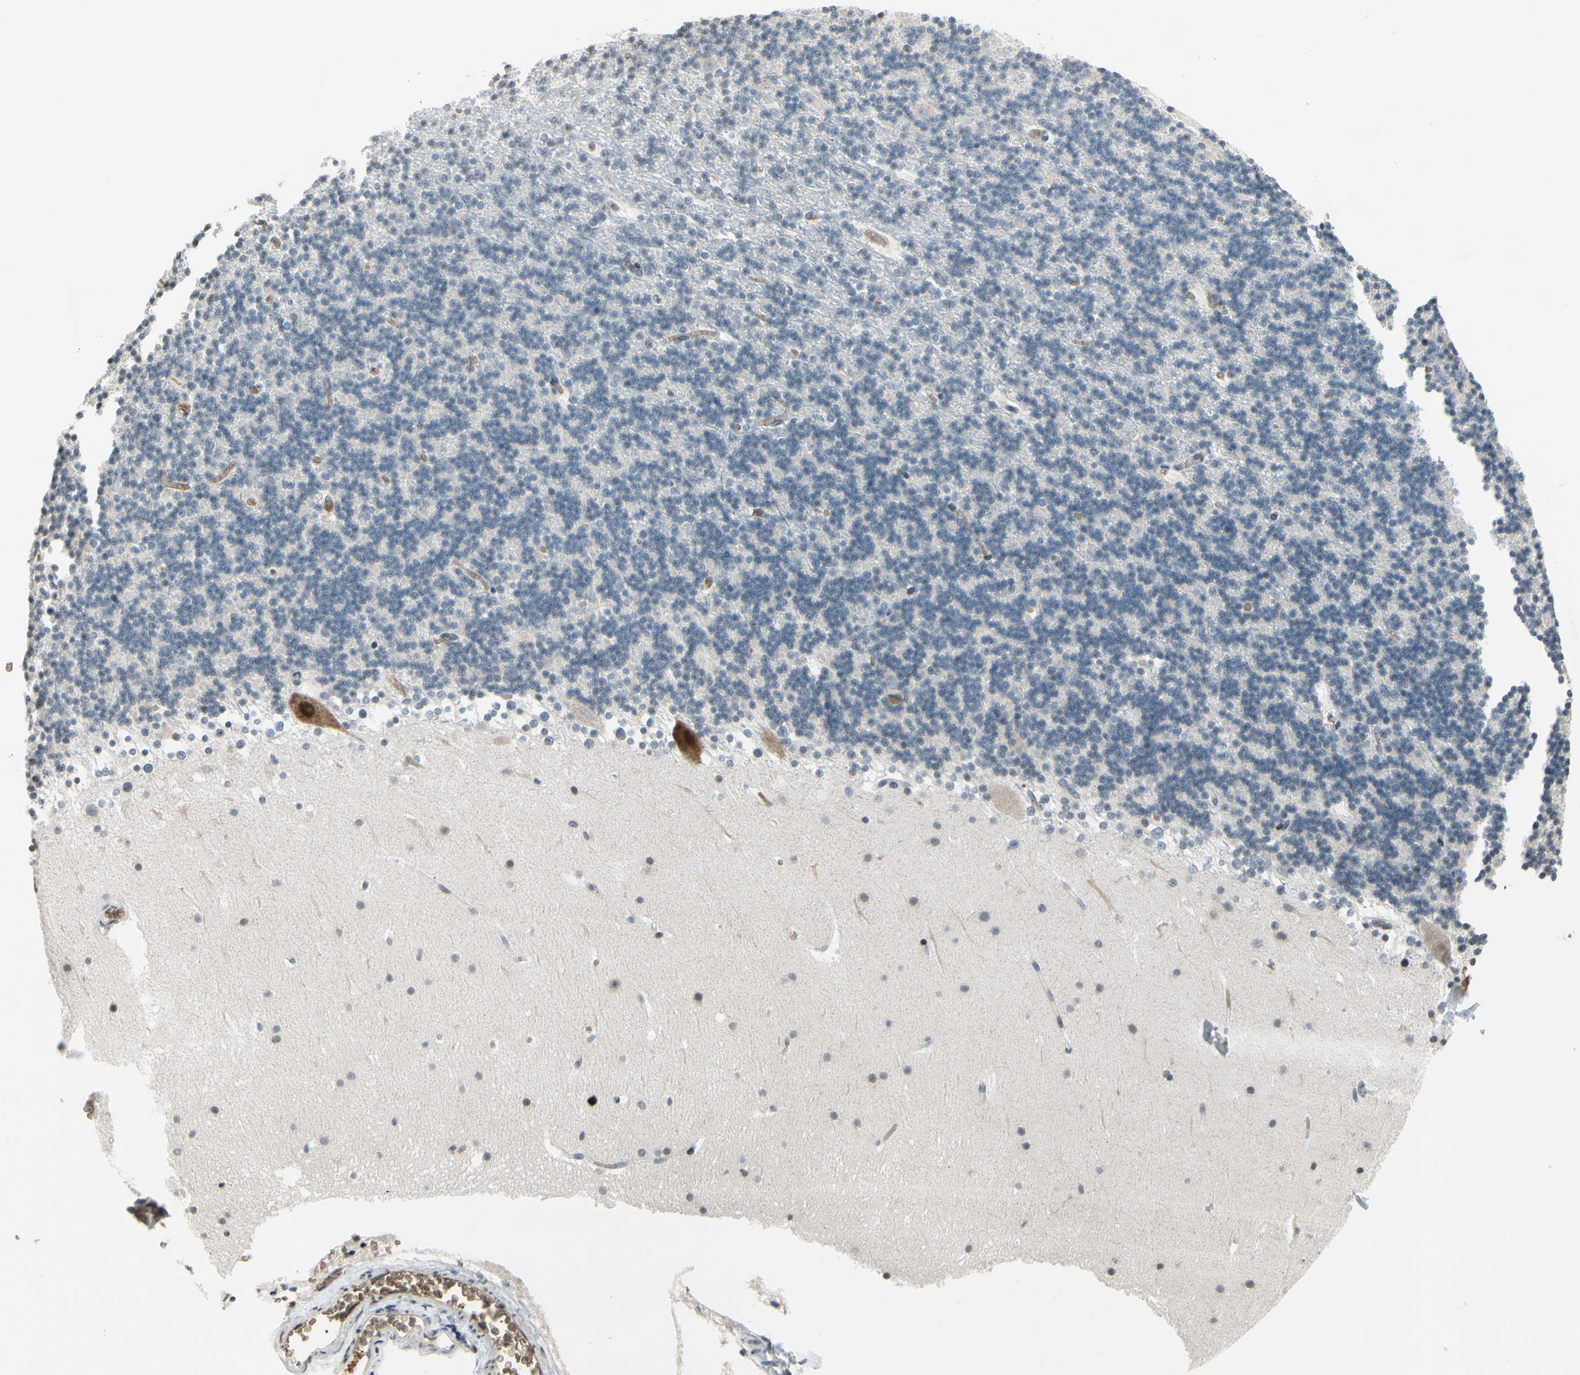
{"staining": {"intensity": "negative", "quantity": "none", "location": "none"}, "tissue": "cerebellum", "cell_type": "Cells in granular layer", "image_type": "normal", "snomed": [{"axis": "morphology", "description": "Normal tissue, NOS"}, {"axis": "topography", "description": "Cerebellum"}], "caption": "Protein analysis of normal cerebellum demonstrates no significant positivity in cells in granular layer.", "gene": "GYPC", "patient": {"sex": "male", "age": 45}}